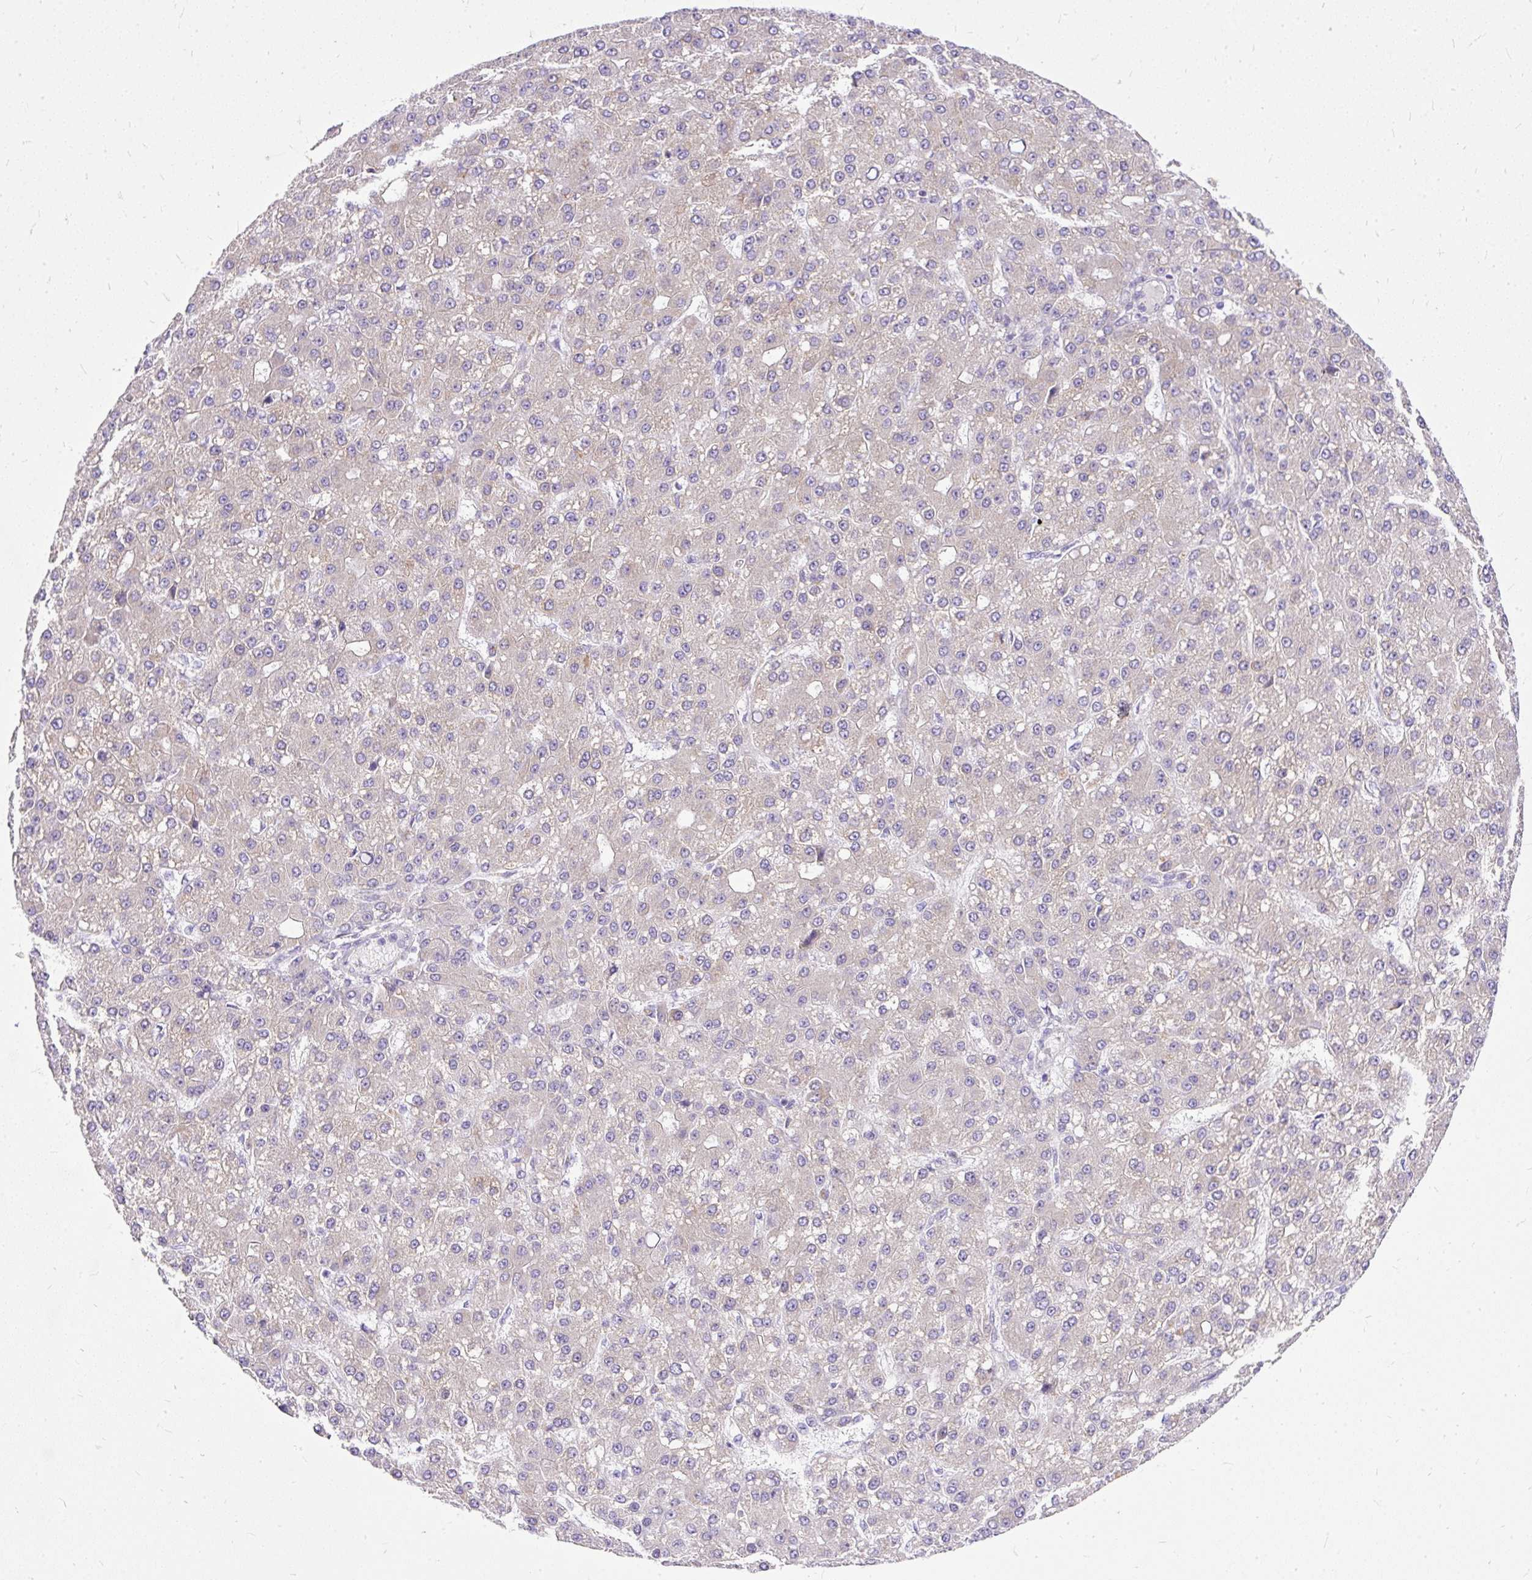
{"staining": {"intensity": "weak", "quantity": "<25%", "location": "cytoplasmic/membranous"}, "tissue": "liver cancer", "cell_type": "Tumor cells", "image_type": "cancer", "snomed": [{"axis": "morphology", "description": "Carcinoma, Hepatocellular, NOS"}, {"axis": "topography", "description": "Liver"}], "caption": "The IHC photomicrograph has no significant expression in tumor cells of liver cancer tissue. The staining is performed using DAB brown chromogen with nuclei counter-stained in using hematoxylin.", "gene": "AMFR", "patient": {"sex": "male", "age": 67}}